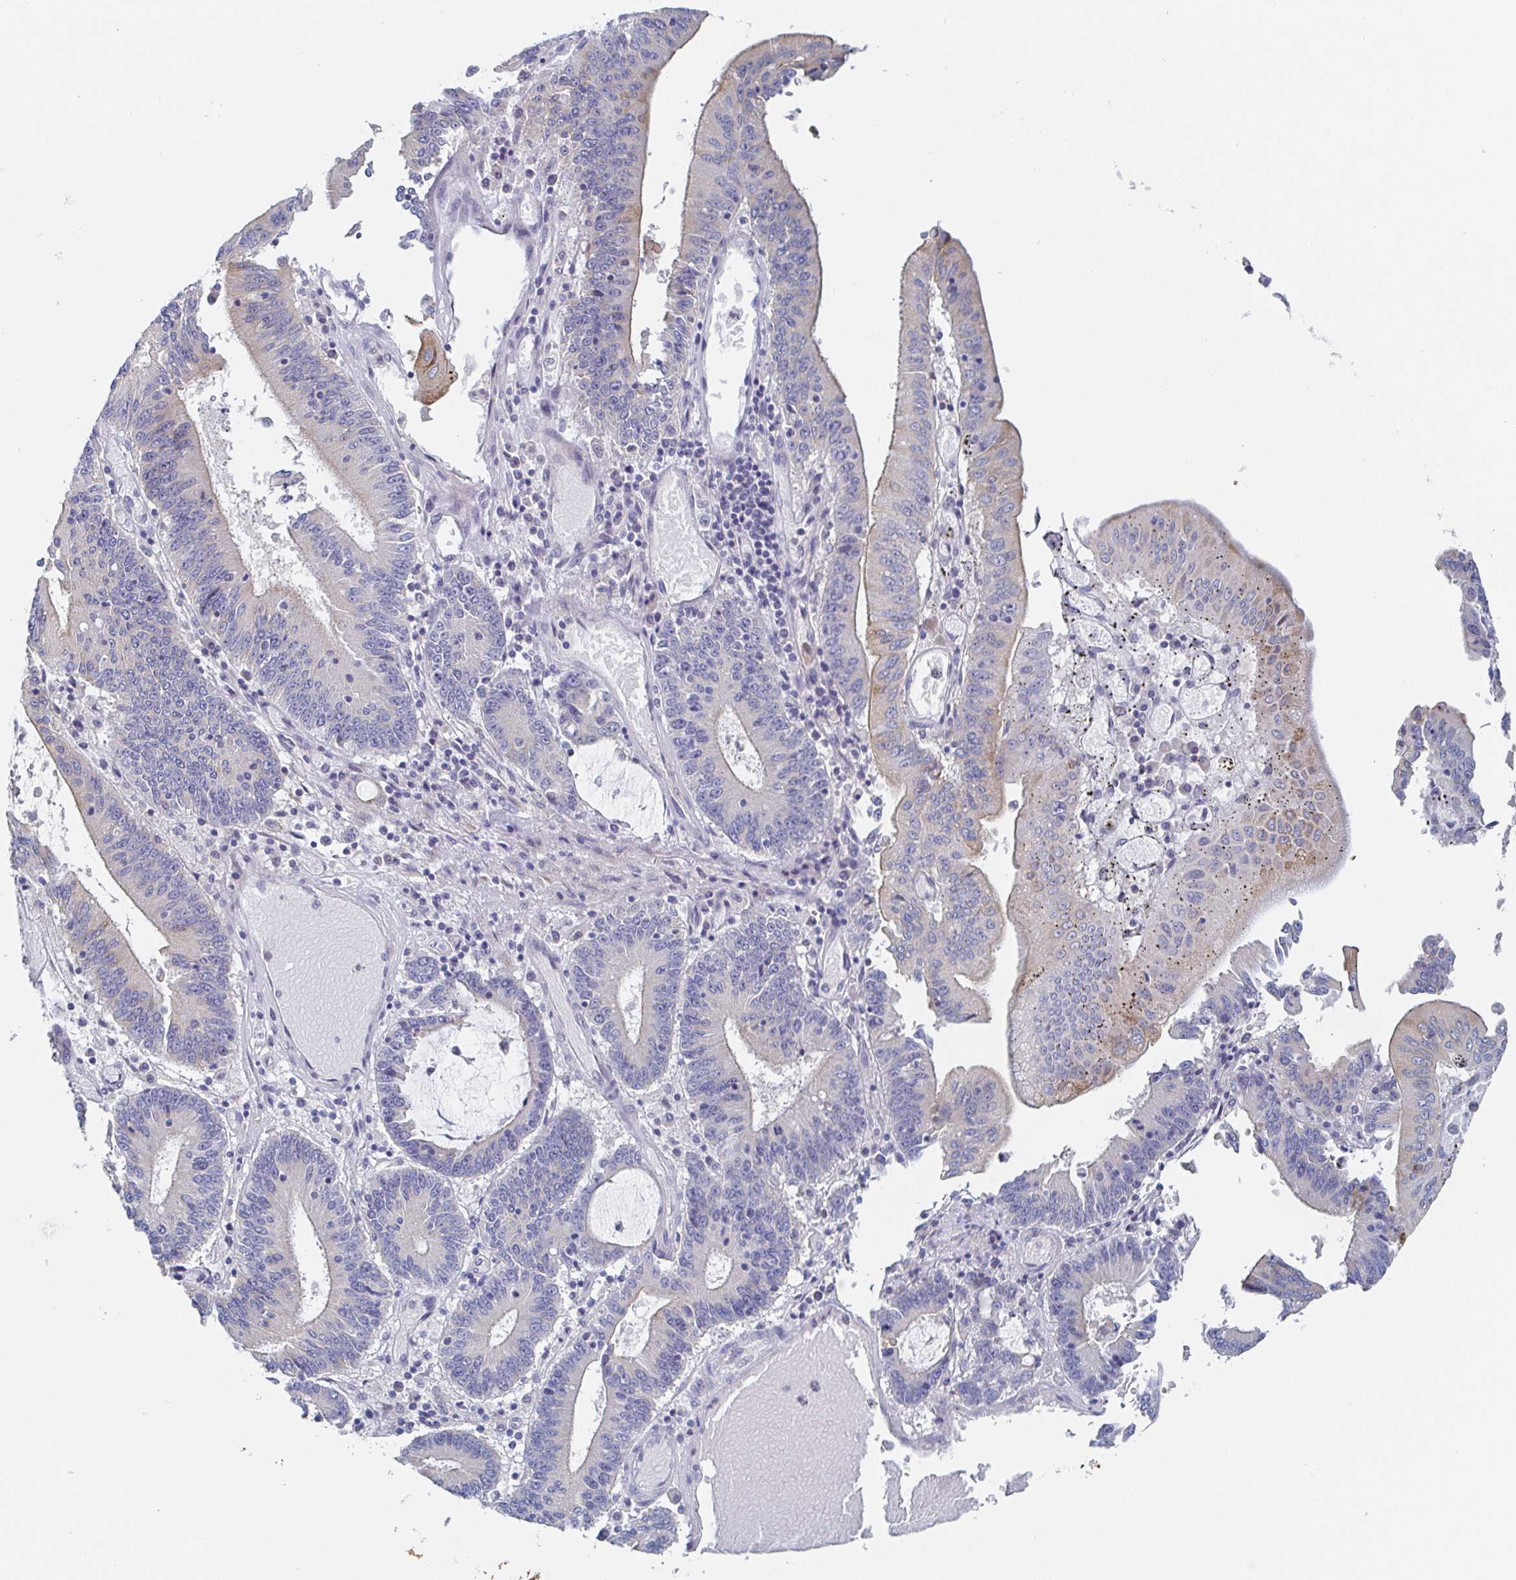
{"staining": {"intensity": "moderate", "quantity": "<25%", "location": "cytoplasmic/membranous"}, "tissue": "stomach cancer", "cell_type": "Tumor cells", "image_type": "cancer", "snomed": [{"axis": "morphology", "description": "Adenocarcinoma, NOS"}, {"axis": "topography", "description": "Stomach, upper"}], "caption": "Stomach adenocarcinoma stained with a protein marker exhibits moderate staining in tumor cells.", "gene": "ZNF430", "patient": {"sex": "male", "age": 68}}